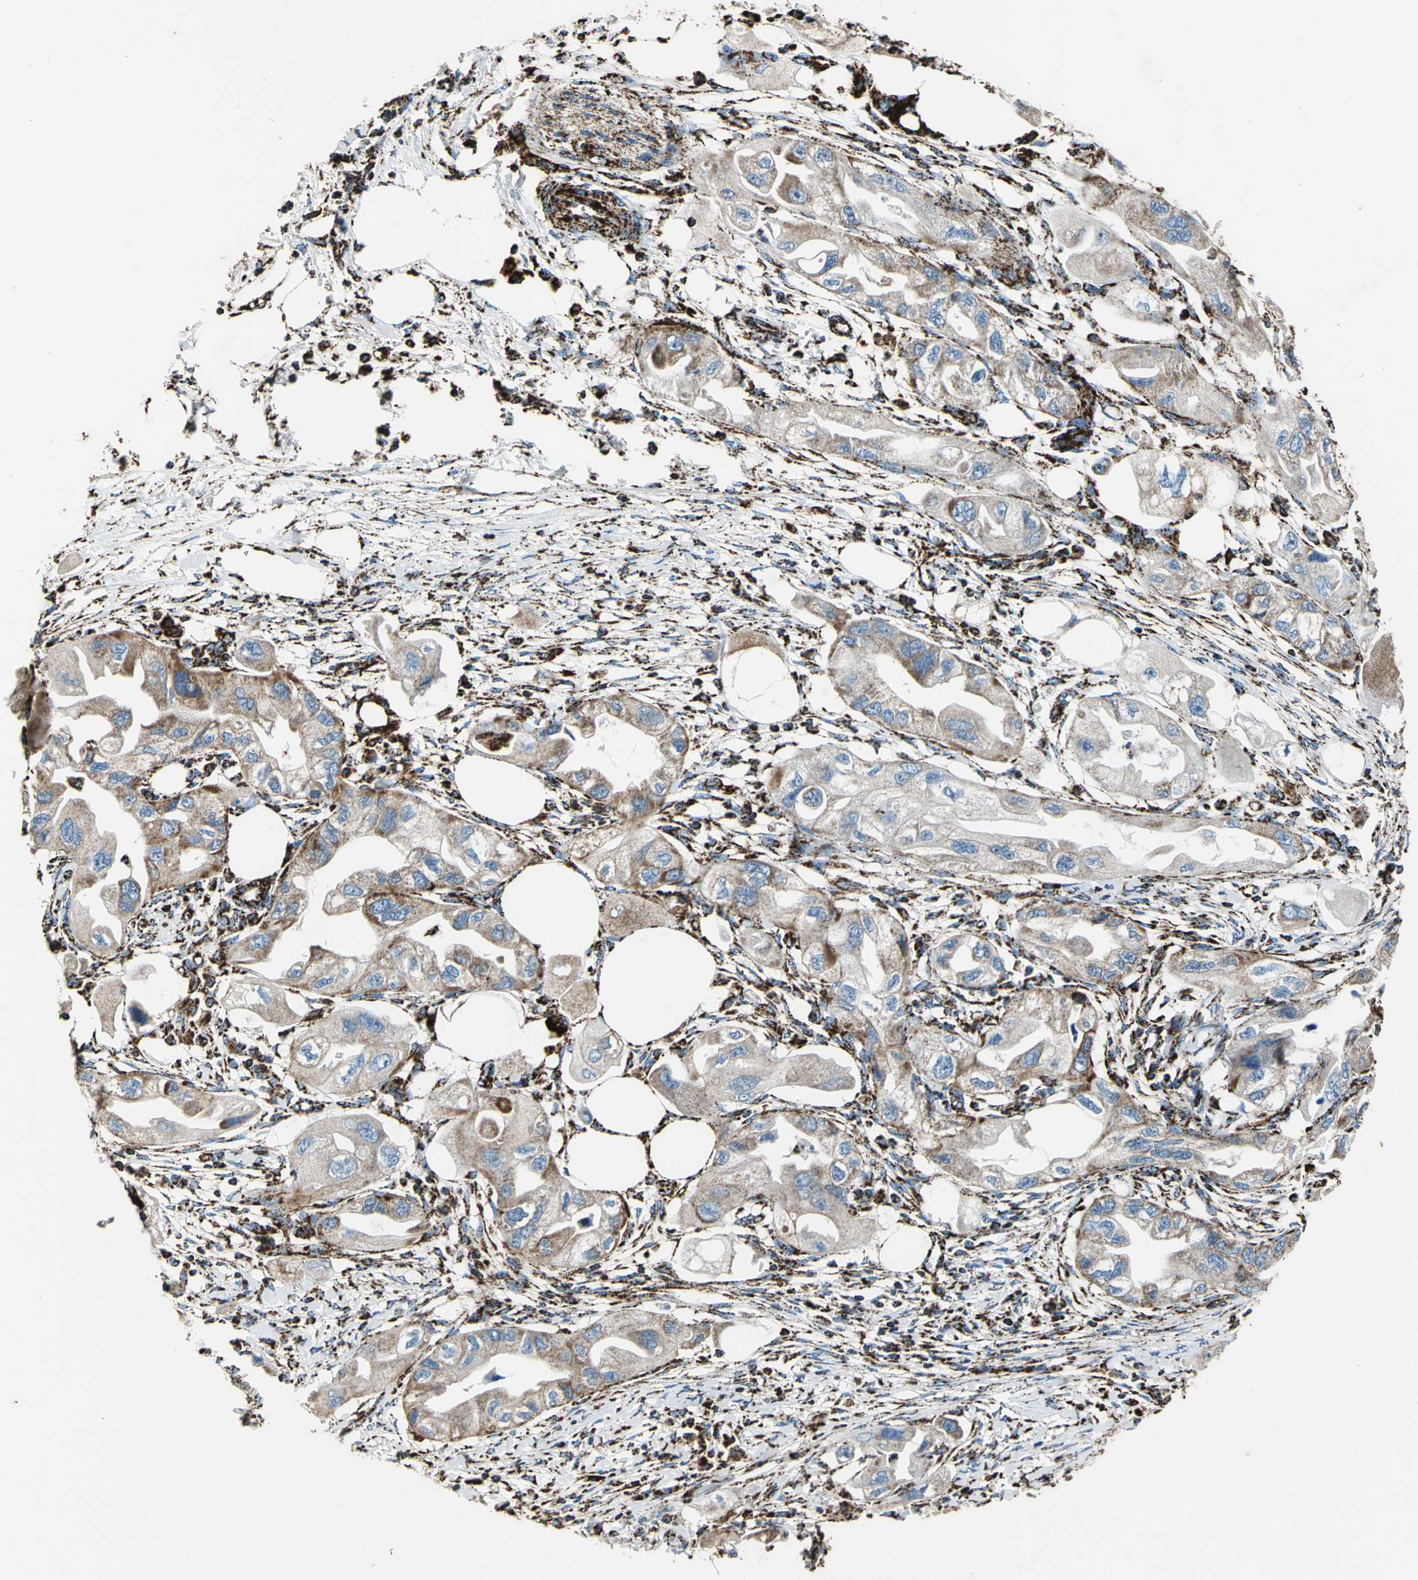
{"staining": {"intensity": "moderate", "quantity": ">75%", "location": "cytoplasmic/membranous"}, "tissue": "endometrial cancer", "cell_type": "Tumor cells", "image_type": "cancer", "snomed": [{"axis": "morphology", "description": "Adenocarcinoma, NOS"}, {"axis": "topography", "description": "Endometrium"}], "caption": "Protein staining demonstrates moderate cytoplasmic/membranous positivity in about >75% of tumor cells in endometrial cancer.", "gene": "ECH1", "patient": {"sex": "female", "age": 67}}